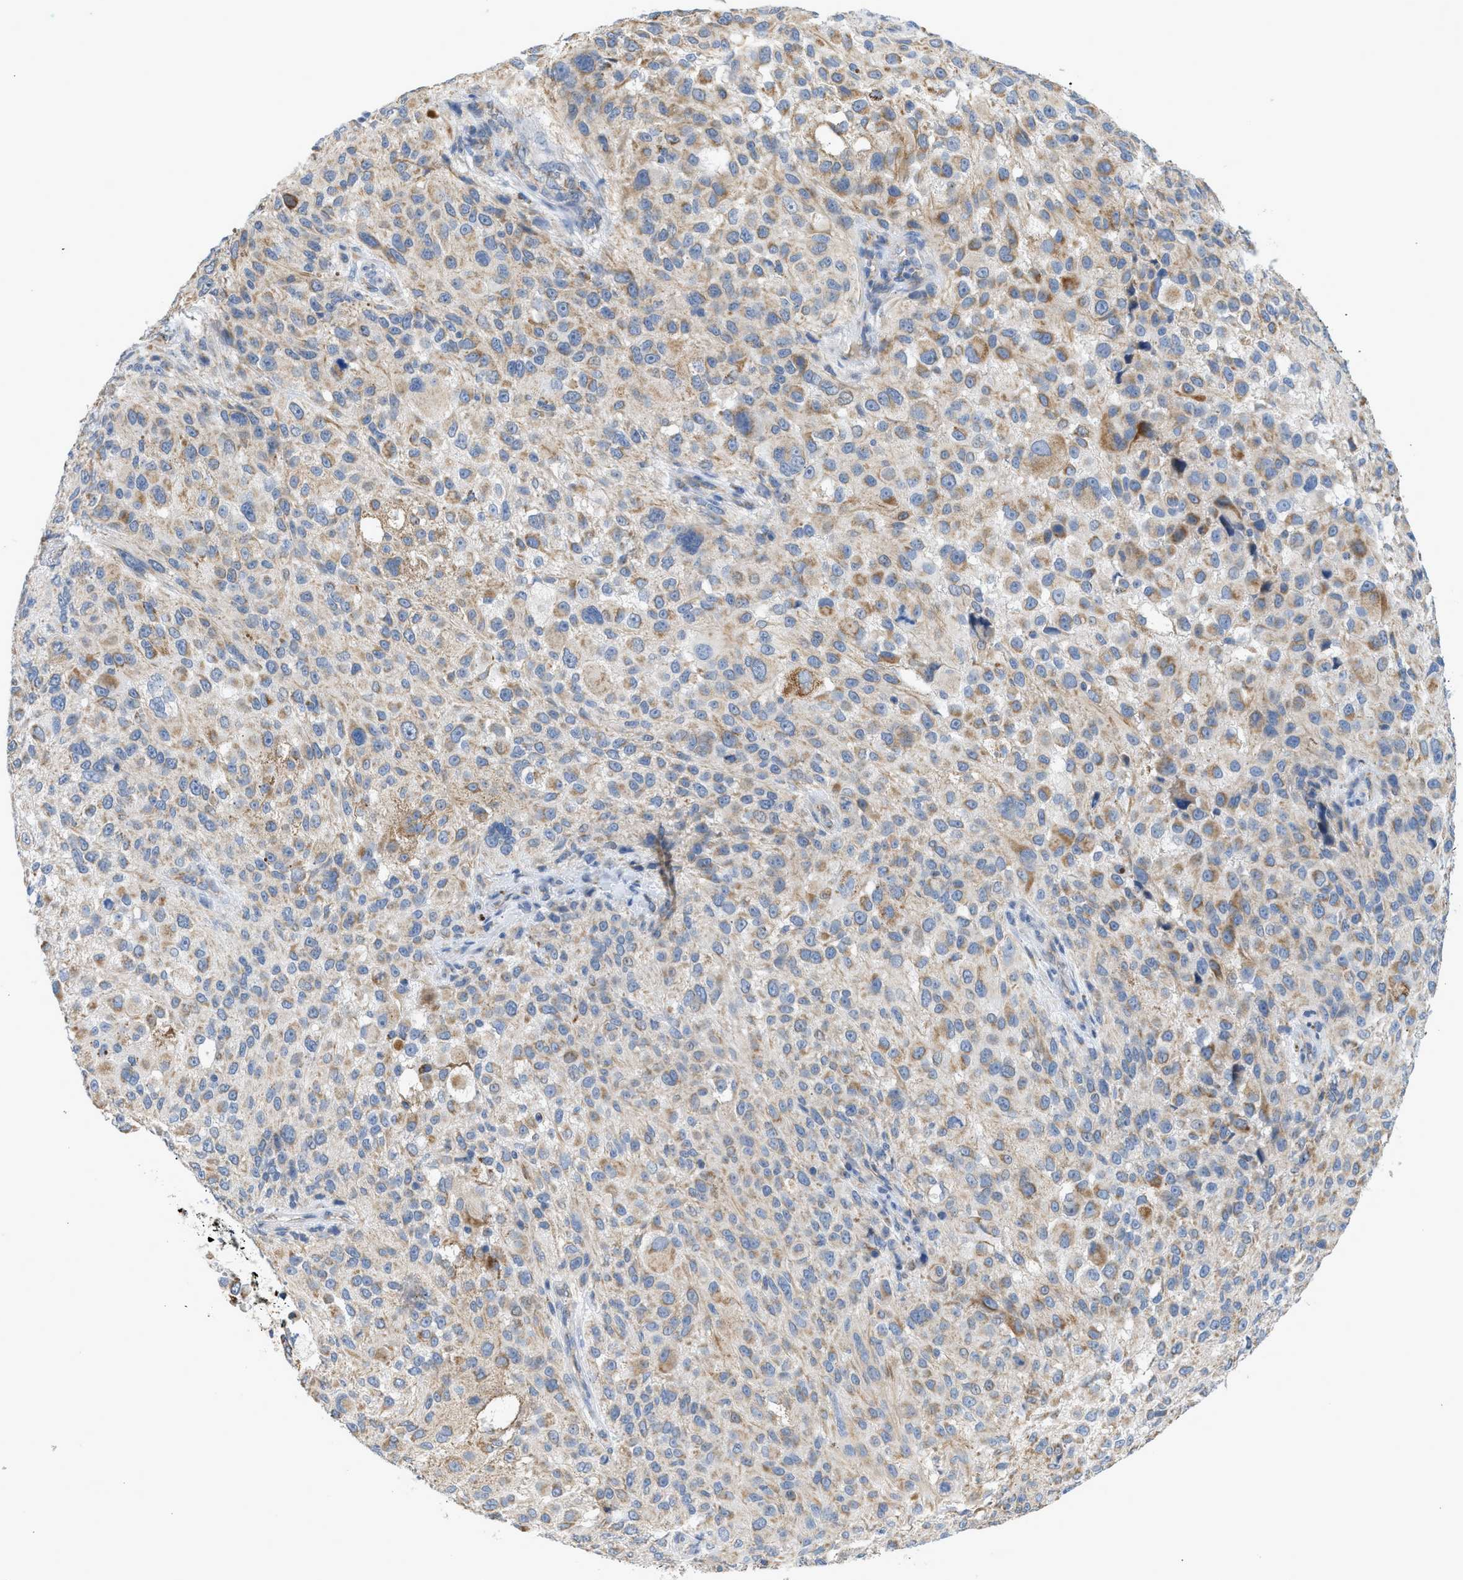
{"staining": {"intensity": "moderate", "quantity": "25%-75%", "location": "cytoplasmic/membranous"}, "tissue": "melanoma", "cell_type": "Tumor cells", "image_type": "cancer", "snomed": [{"axis": "morphology", "description": "Necrosis, NOS"}, {"axis": "morphology", "description": "Malignant melanoma, NOS"}, {"axis": "topography", "description": "Skin"}], "caption": "Moderate cytoplasmic/membranous staining for a protein is identified in about 25%-75% of tumor cells of melanoma using IHC.", "gene": "GOT2", "patient": {"sex": "female", "age": 87}}